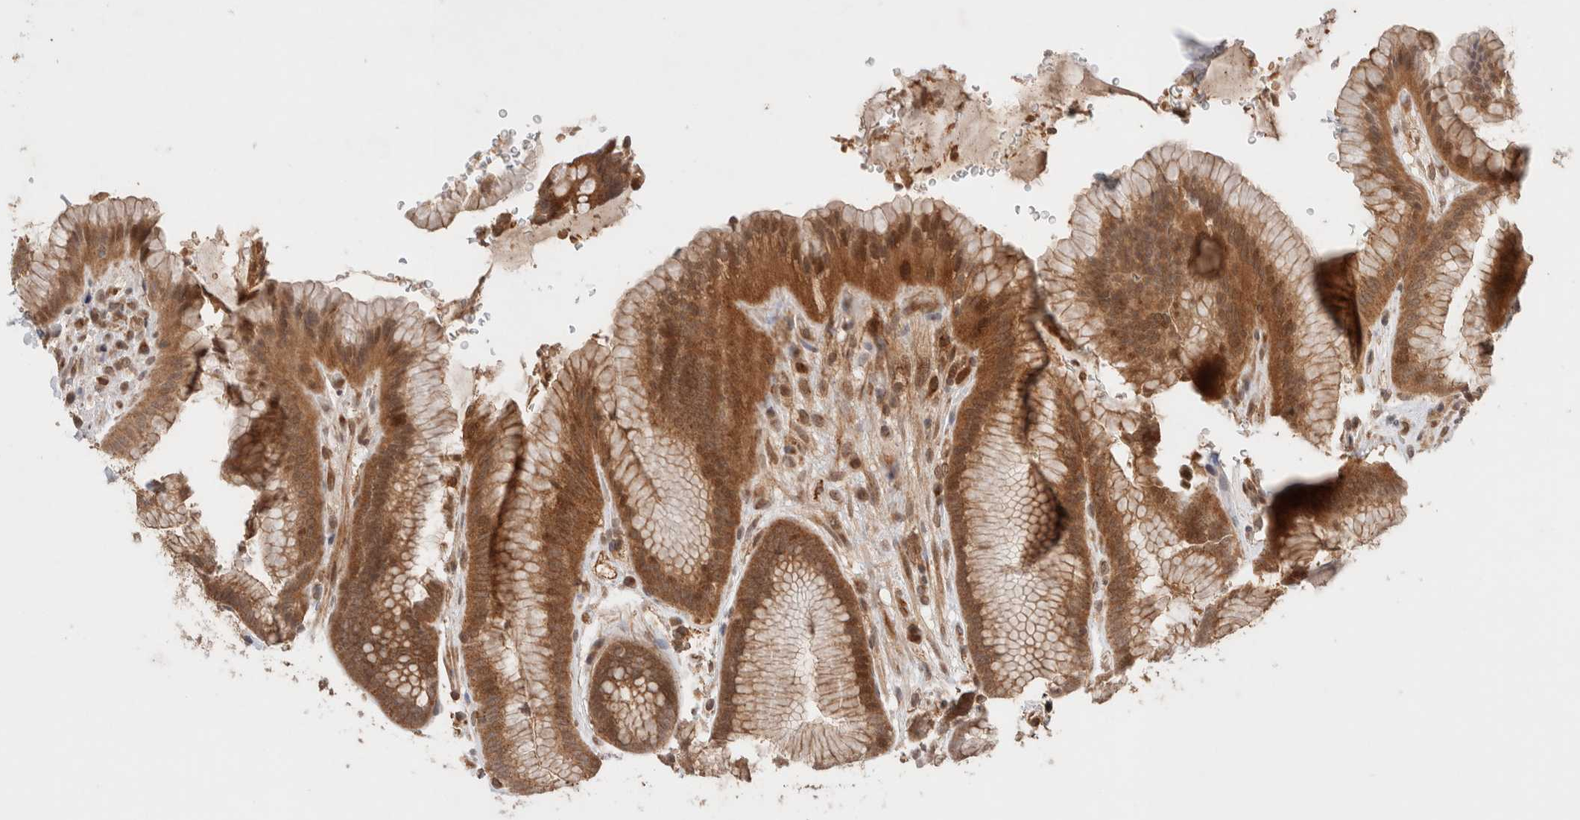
{"staining": {"intensity": "strong", "quantity": ">75%", "location": "cytoplasmic/membranous,nuclear"}, "tissue": "stomach", "cell_type": "Glandular cells", "image_type": "normal", "snomed": [{"axis": "morphology", "description": "Normal tissue, NOS"}, {"axis": "topography", "description": "Stomach"}], "caption": "Immunohistochemistry (IHC) photomicrograph of unremarkable stomach: human stomach stained using IHC displays high levels of strong protein expression localized specifically in the cytoplasmic/membranous,nuclear of glandular cells, appearing as a cytoplasmic/membranous,nuclear brown color.", "gene": "SIKE1", "patient": {"sex": "male", "age": 42}}